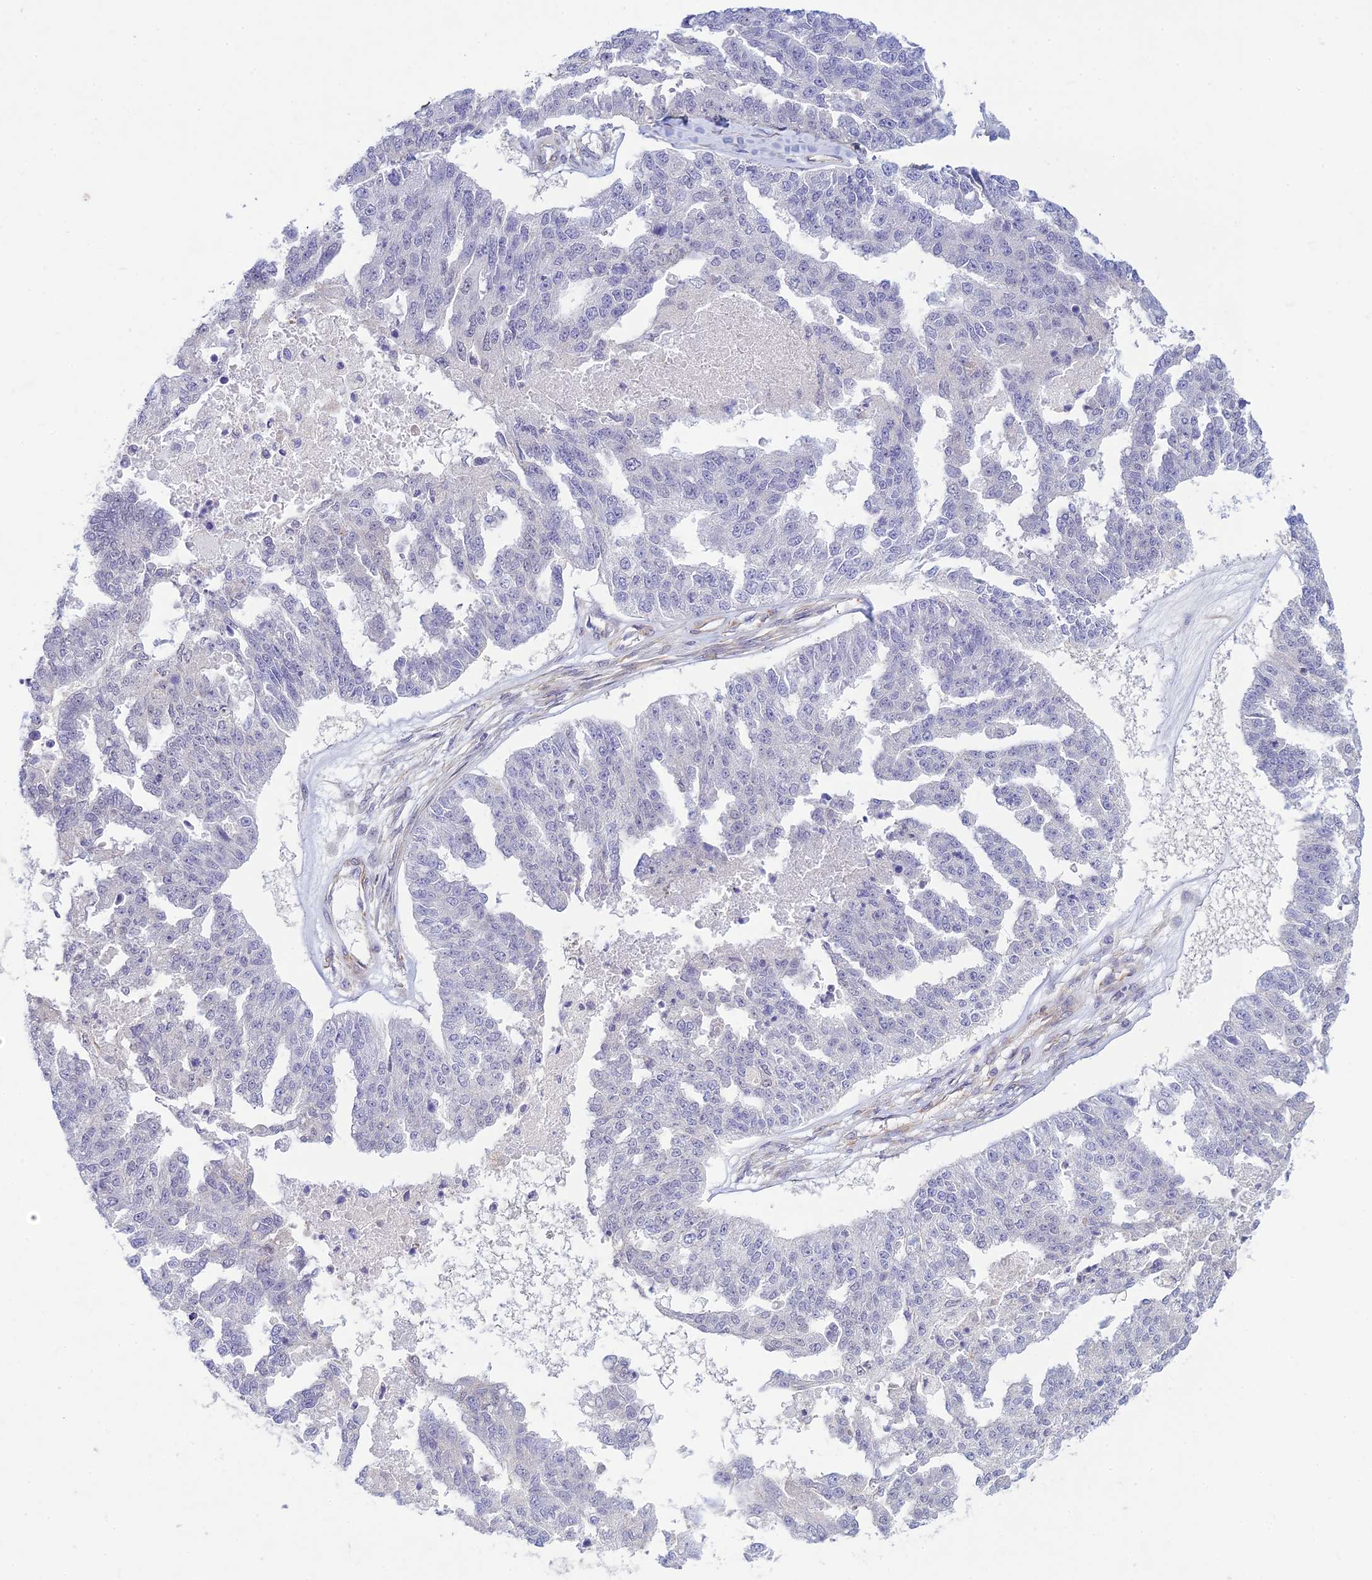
{"staining": {"intensity": "negative", "quantity": "none", "location": "none"}, "tissue": "ovarian cancer", "cell_type": "Tumor cells", "image_type": "cancer", "snomed": [{"axis": "morphology", "description": "Cystadenocarcinoma, serous, NOS"}, {"axis": "topography", "description": "Ovary"}], "caption": "This is an IHC micrograph of human ovarian serous cystadenocarcinoma. There is no expression in tumor cells.", "gene": "FBXW4", "patient": {"sex": "female", "age": 58}}